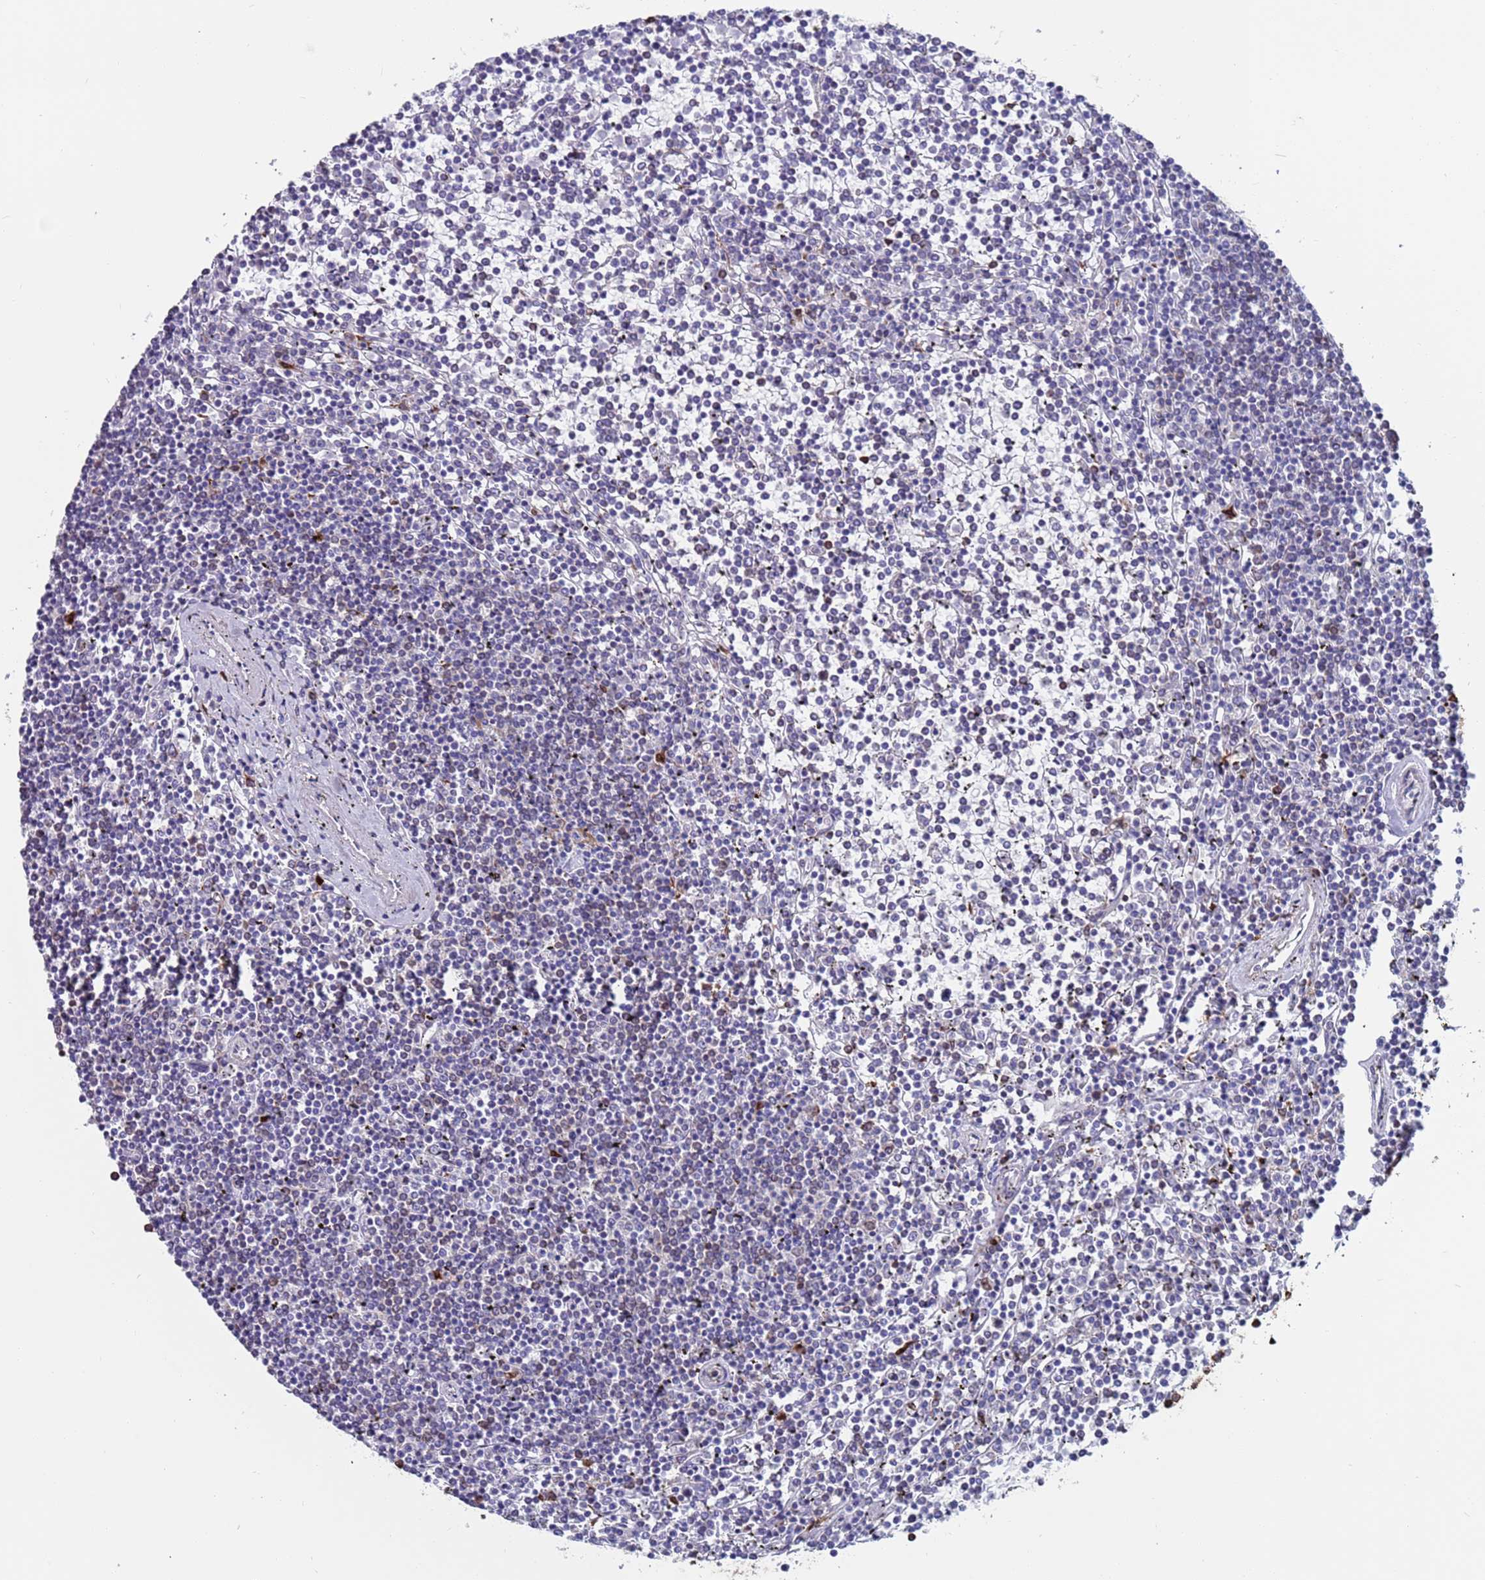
{"staining": {"intensity": "negative", "quantity": "none", "location": "none"}, "tissue": "lymphoma", "cell_type": "Tumor cells", "image_type": "cancer", "snomed": [{"axis": "morphology", "description": "Malignant lymphoma, non-Hodgkin's type, Low grade"}, {"axis": "topography", "description": "Spleen"}], "caption": "This photomicrograph is of lymphoma stained with immunohistochemistry (IHC) to label a protein in brown with the nuclei are counter-stained blue. There is no staining in tumor cells.", "gene": "GREB1L", "patient": {"sex": "female", "age": 19}}